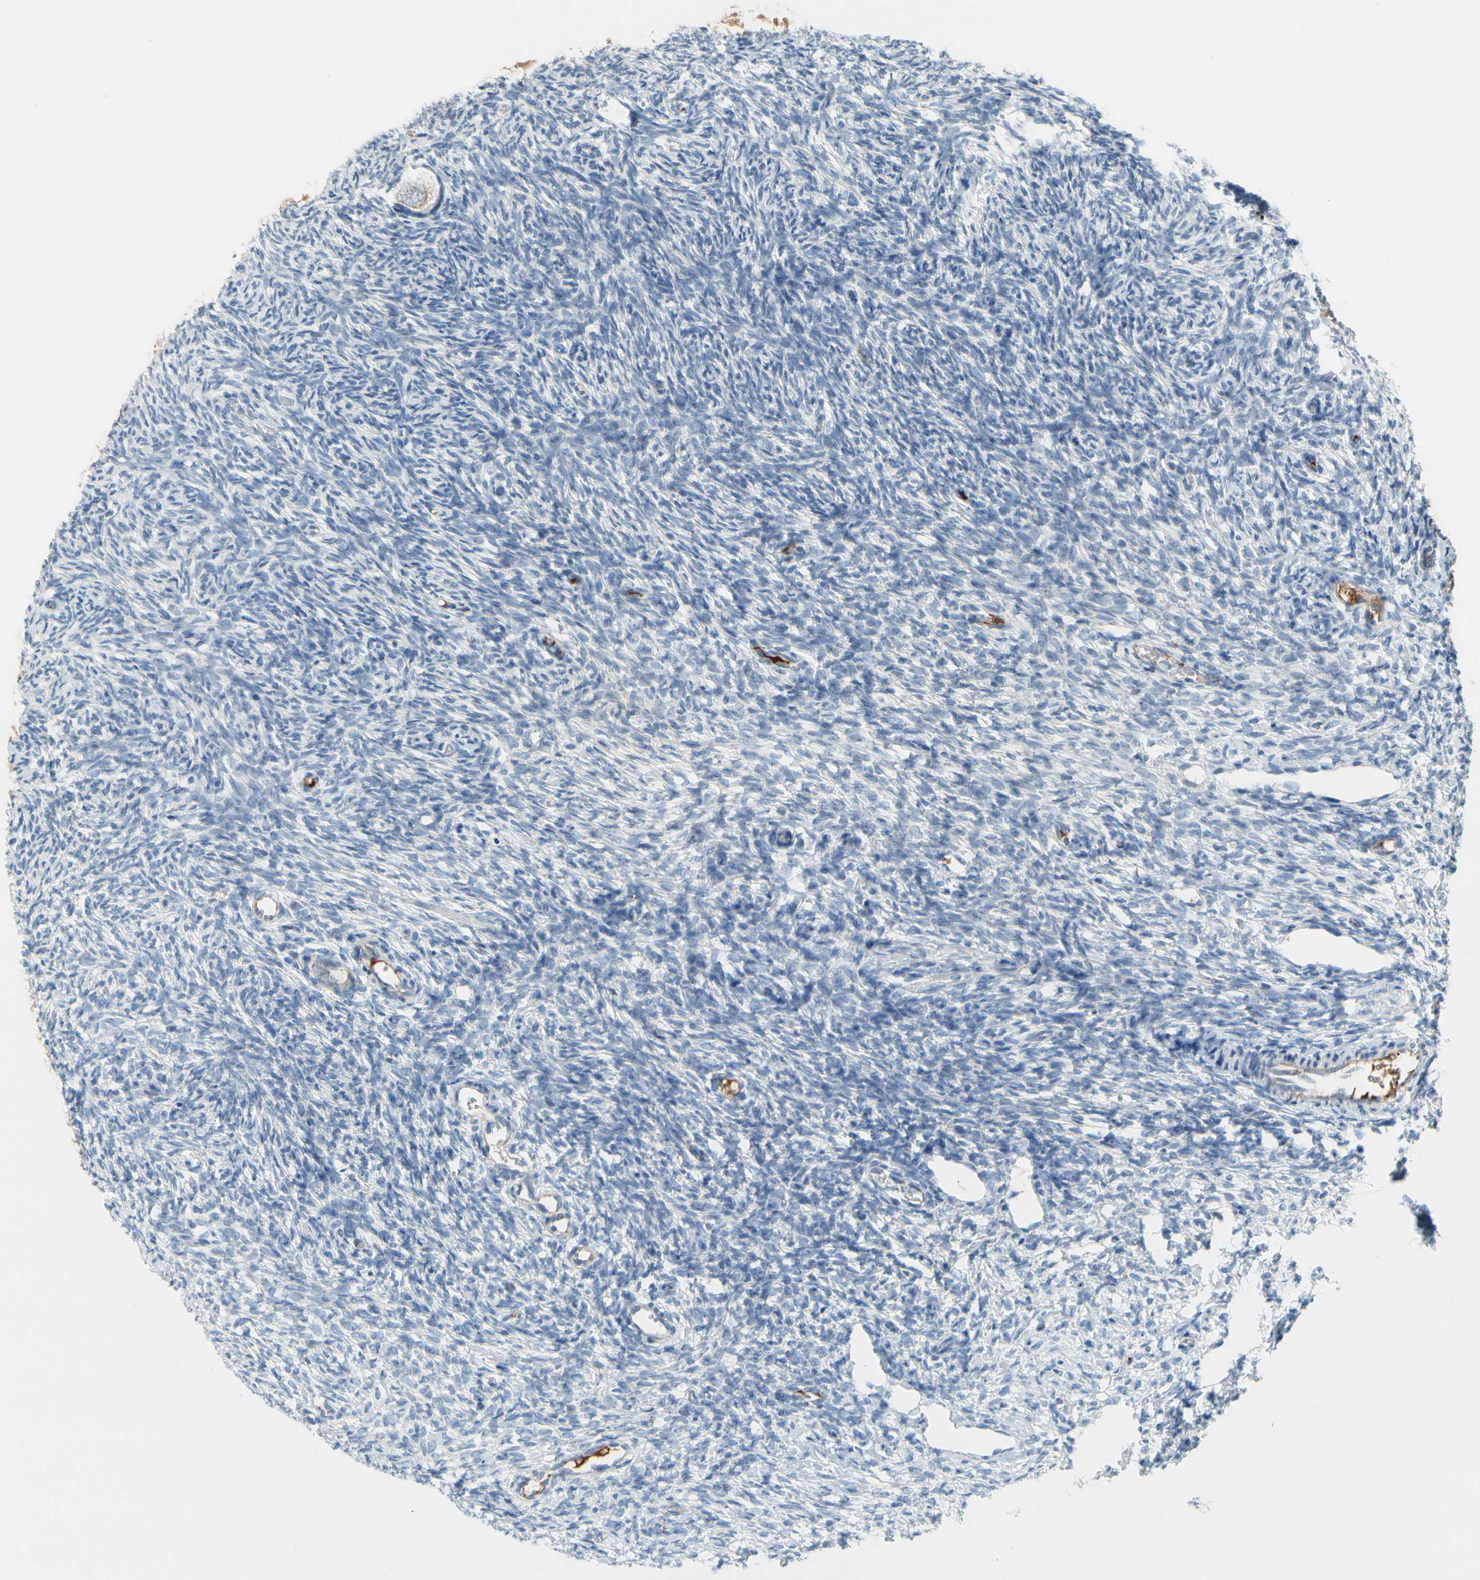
{"staining": {"intensity": "negative", "quantity": "none", "location": "none"}, "tissue": "ovary", "cell_type": "Follicle cells", "image_type": "normal", "snomed": [{"axis": "morphology", "description": "Normal tissue, NOS"}, {"axis": "topography", "description": "Ovary"}], "caption": "Micrograph shows no significant protein expression in follicle cells of normal ovary.", "gene": "CNDP1", "patient": {"sex": "female", "age": 35}}